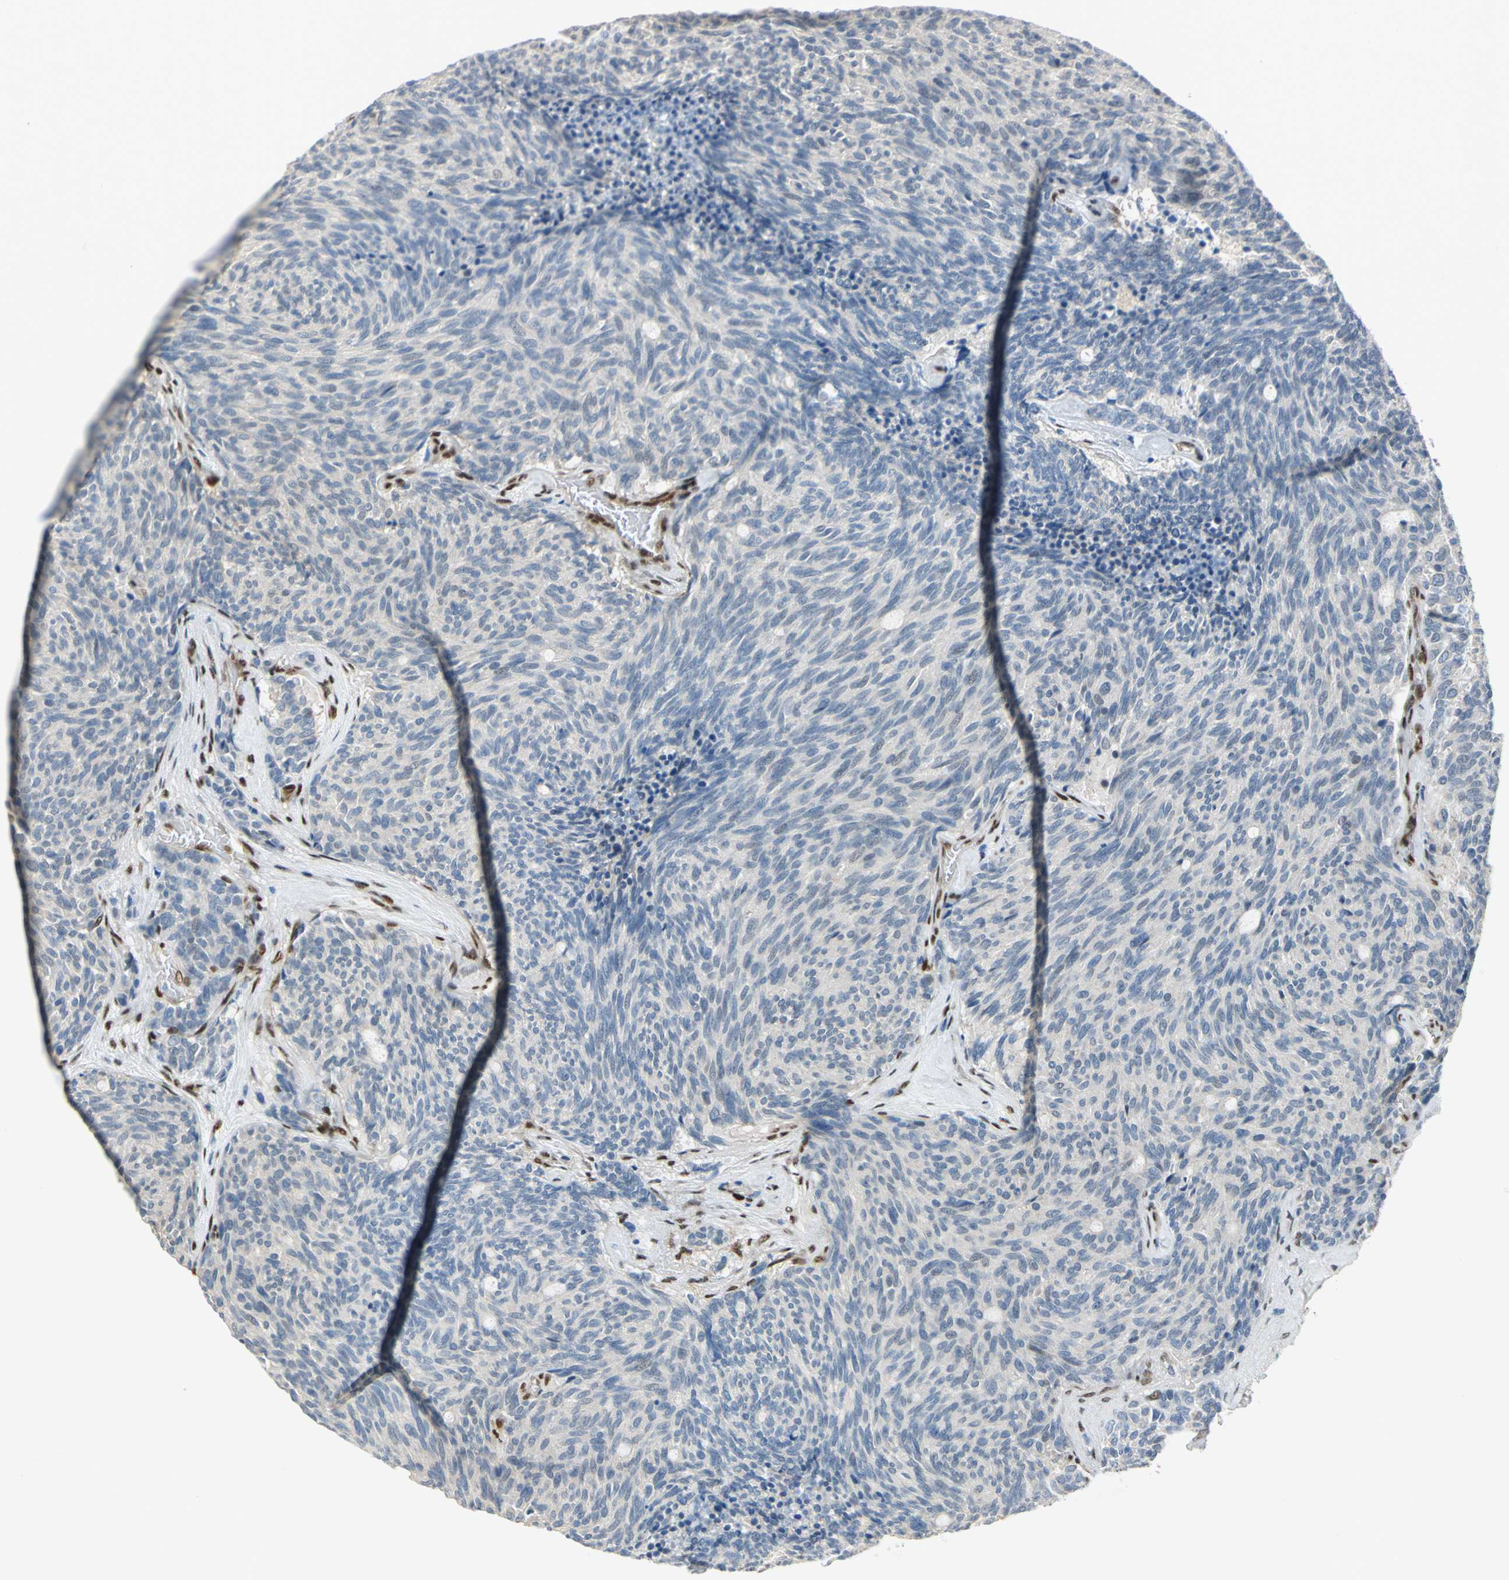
{"staining": {"intensity": "weak", "quantity": "25%-75%", "location": "cytoplasmic/membranous"}, "tissue": "carcinoid", "cell_type": "Tumor cells", "image_type": "cancer", "snomed": [{"axis": "morphology", "description": "Carcinoid, malignant, NOS"}, {"axis": "topography", "description": "Pancreas"}], "caption": "Carcinoid tissue exhibits weak cytoplasmic/membranous expression in approximately 25%-75% of tumor cells", "gene": "RBFOX2", "patient": {"sex": "female", "age": 54}}